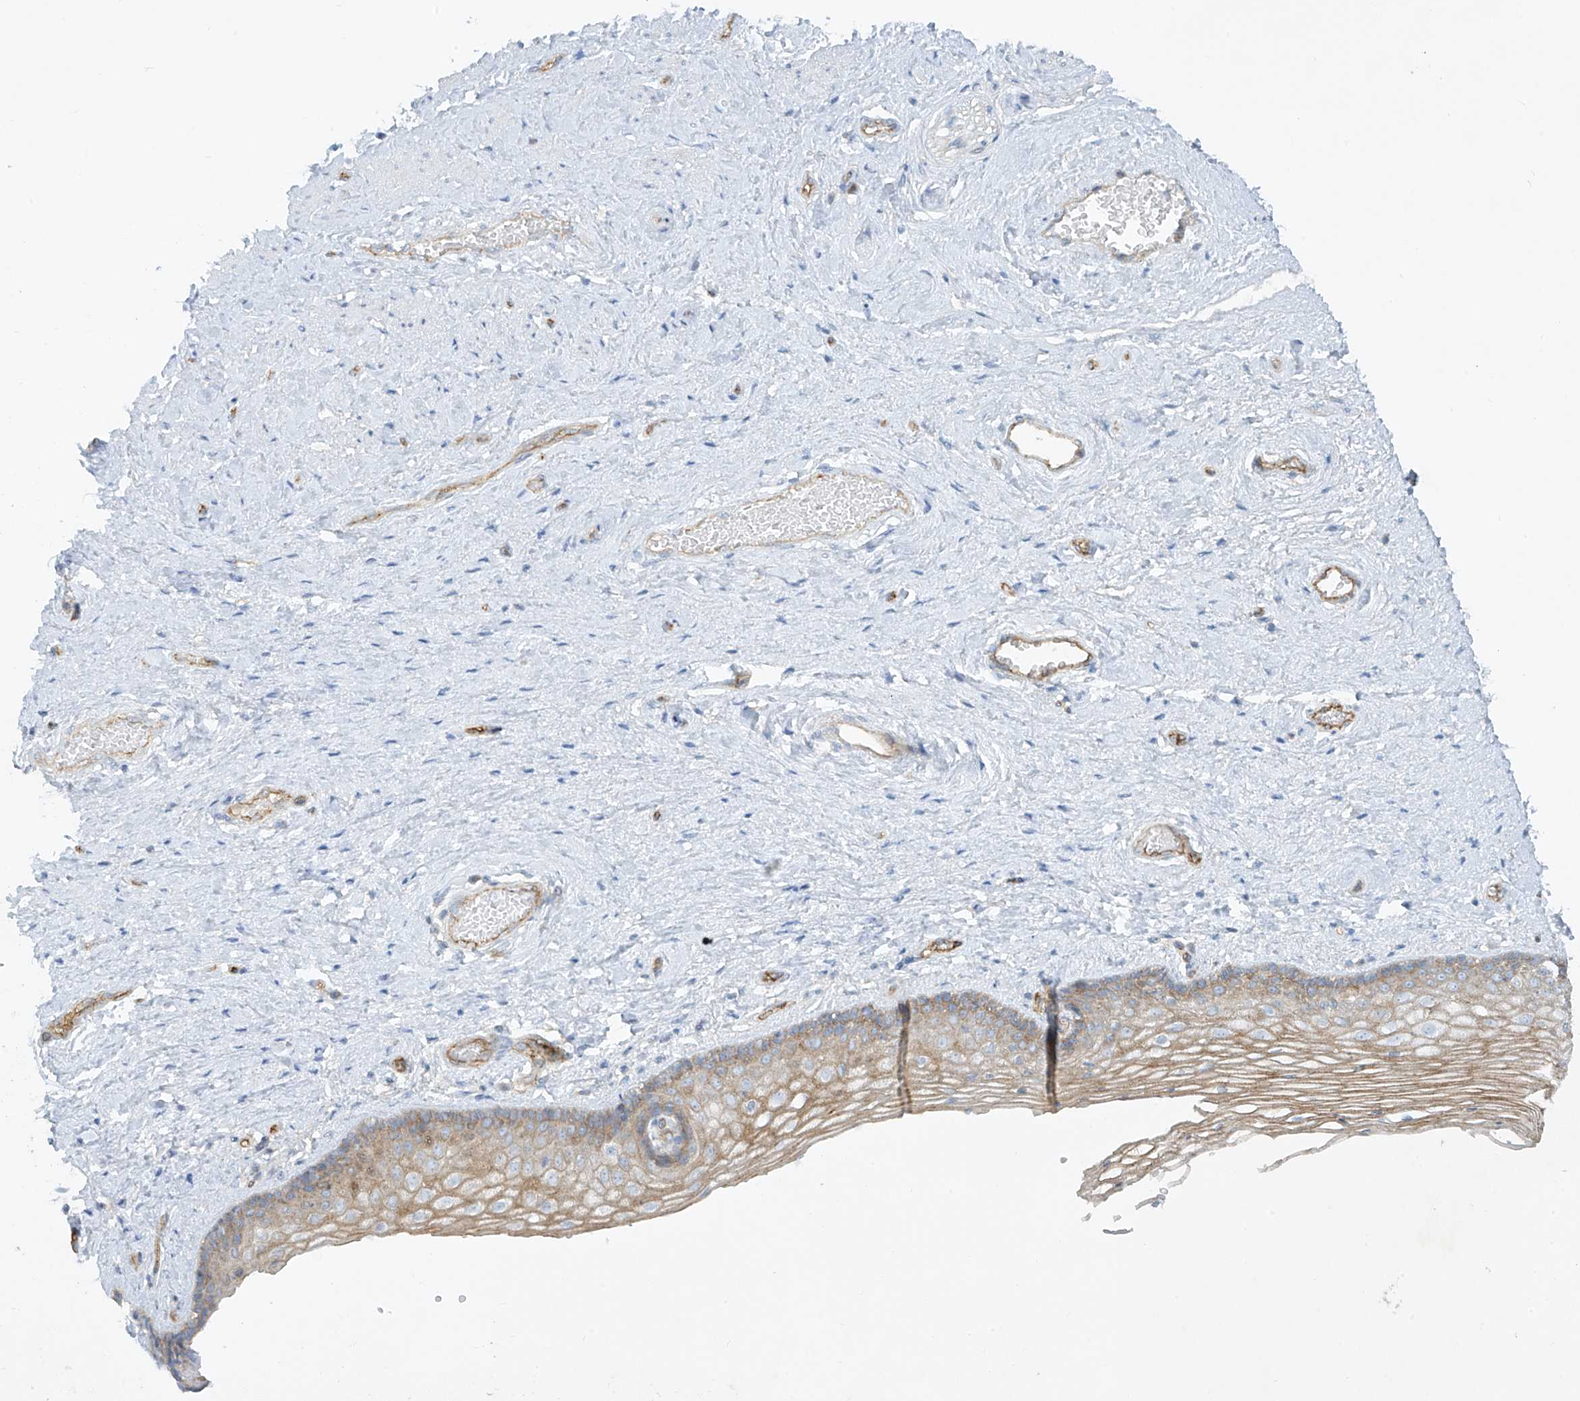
{"staining": {"intensity": "moderate", "quantity": "25%-75%", "location": "cytoplasmic/membranous"}, "tissue": "vagina", "cell_type": "Squamous epithelial cells", "image_type": "normal", "snomed": [{"axis": "morphology", "description": "Normal tissue, NOS"}, {"axis": "topography", "description": "Vagina"}], "caption": "Immunohistochemistry (IHC) of unremarkable human vagina shows medium levels of moderate cytoplasmic/membranous expression in approximately 25%-75% of squamous epithelial cells. Using DAB (3,3'-diaminobenzidine) (brown) and hematoxylin (blue) stains, captured at high magnification using brightfield microscopy.", "gene": "VAMP5", "patient": {"sex": "female", "age": 46}}